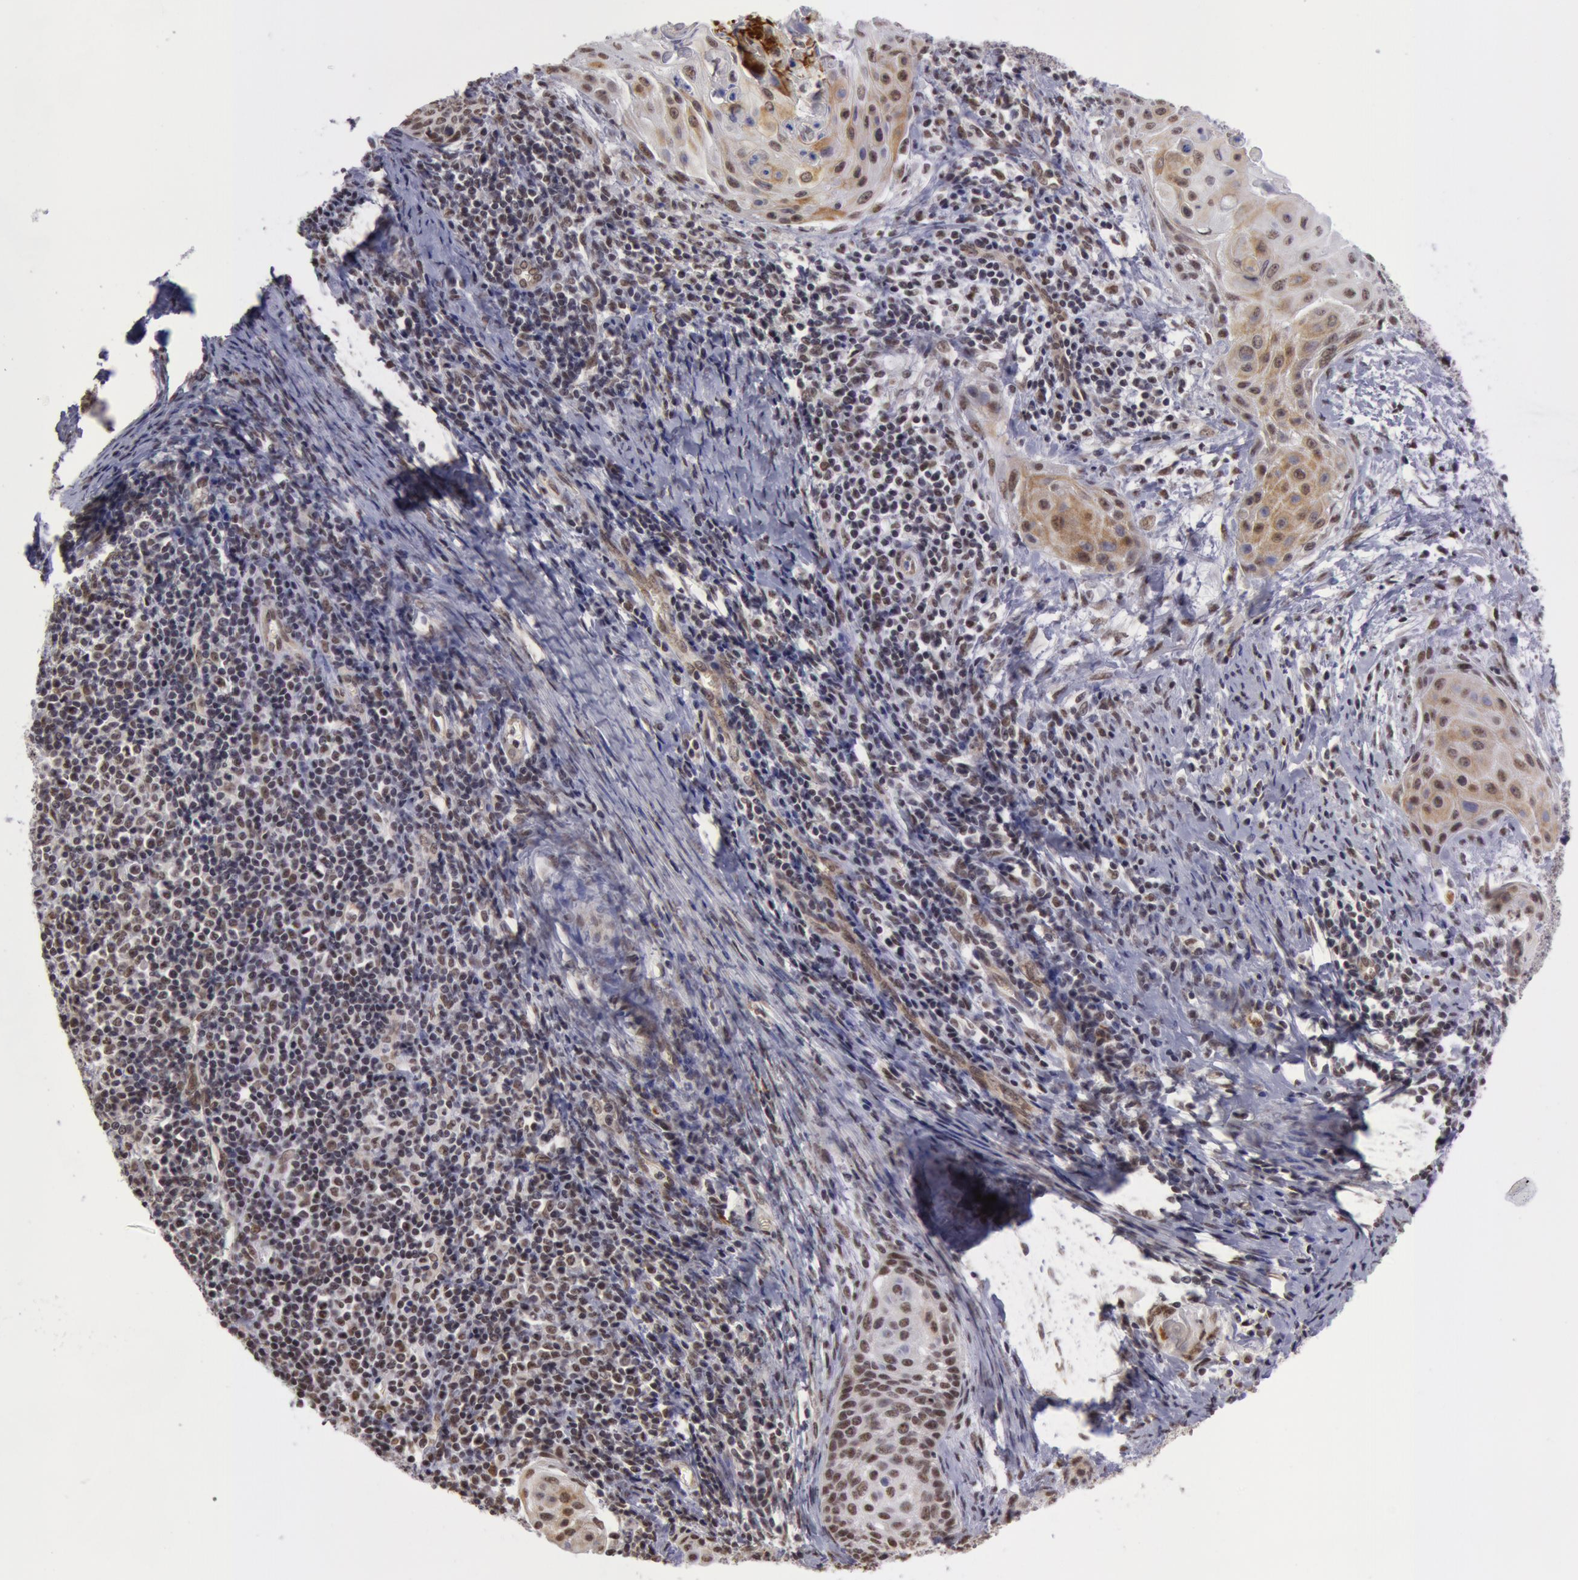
{"staining": {"intensity": "moderate", "quantity": "25%-75%", "location": "nuclear"}, "tissue": "cervical cancer", "cell_type": "Tumor cells", "image_type": "cancer", "snomed": [{"axis": "morphology", "description": "Squamous cell carcinoma, NOS"}, {"axis": "topography", "description": "Cervix"}], "caption": "High-magnification brightfield microscopy of squamous cell carcinoma (cervical) stained with DAB (brown) and counterstained with hematoxylin (blue). tumor cells exhibit moderate nuclear expression is appreciated in approximately25%-75% of cells.", "gene": "VRTN", "patient": {"sex": "female", "age": 33}}